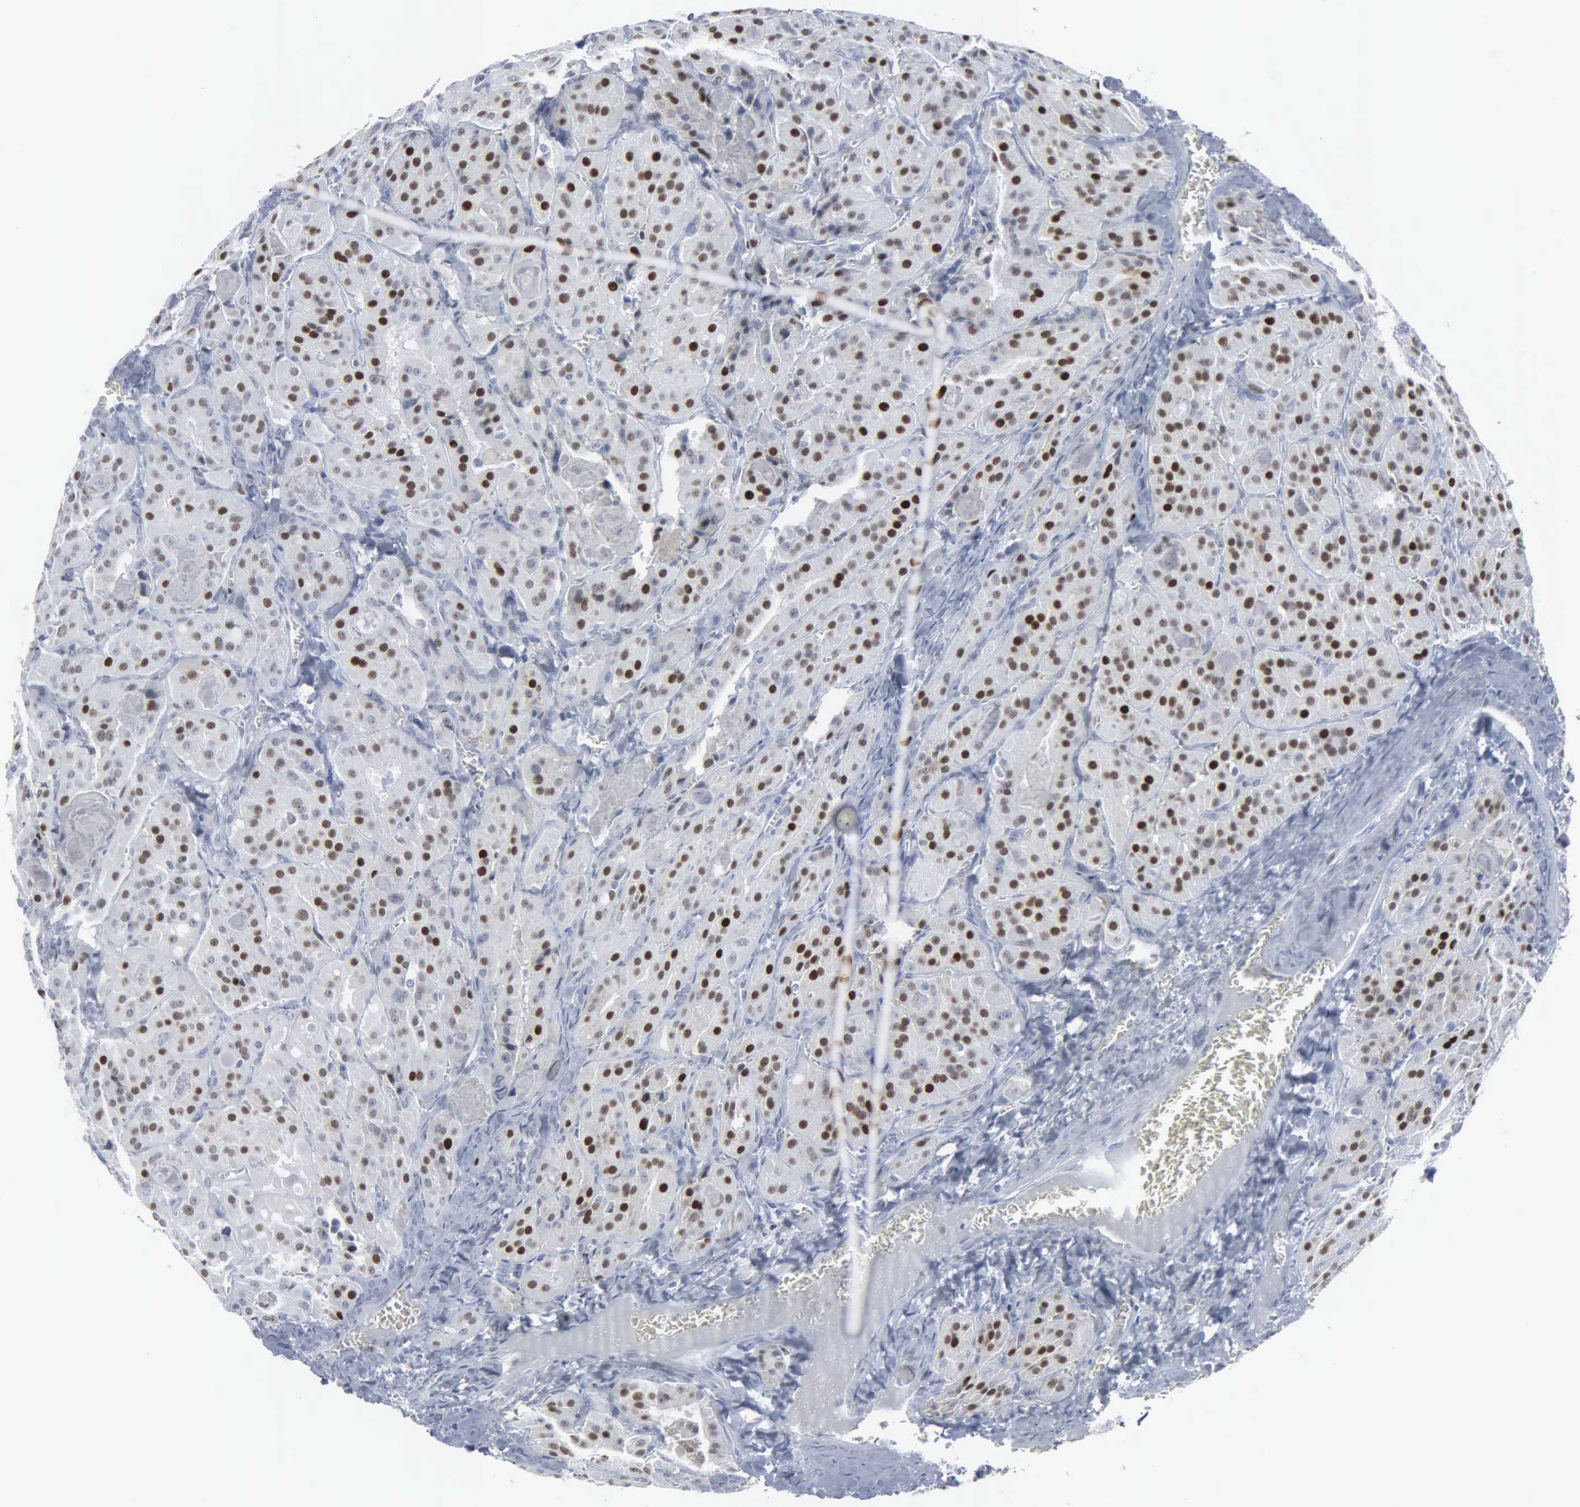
{"staining": {"intensity": "strong", "quantity": "25%-75%", "location": "nuclear"}, "tissue": "thyroid cancer", "cell_type": "Tumor cells", "image_type": "cancer", "snomed": [{"axis": "morphology", "description": "Carcinoma, NOS"}, {"axis": "topography", "description": "Thyroid gland"}], "caption": "DAB immunohistochemical staining of thyroid carcinoma reveals strong nuclear protein expression in about 25%-75% of tumor cells. (DAB (3,3'-diaminobenzidine) IHC, brown staining for protein, blue staining for nuclei).", "gene": "CCND3", "patient": {"sex": "male", "age": 76}}